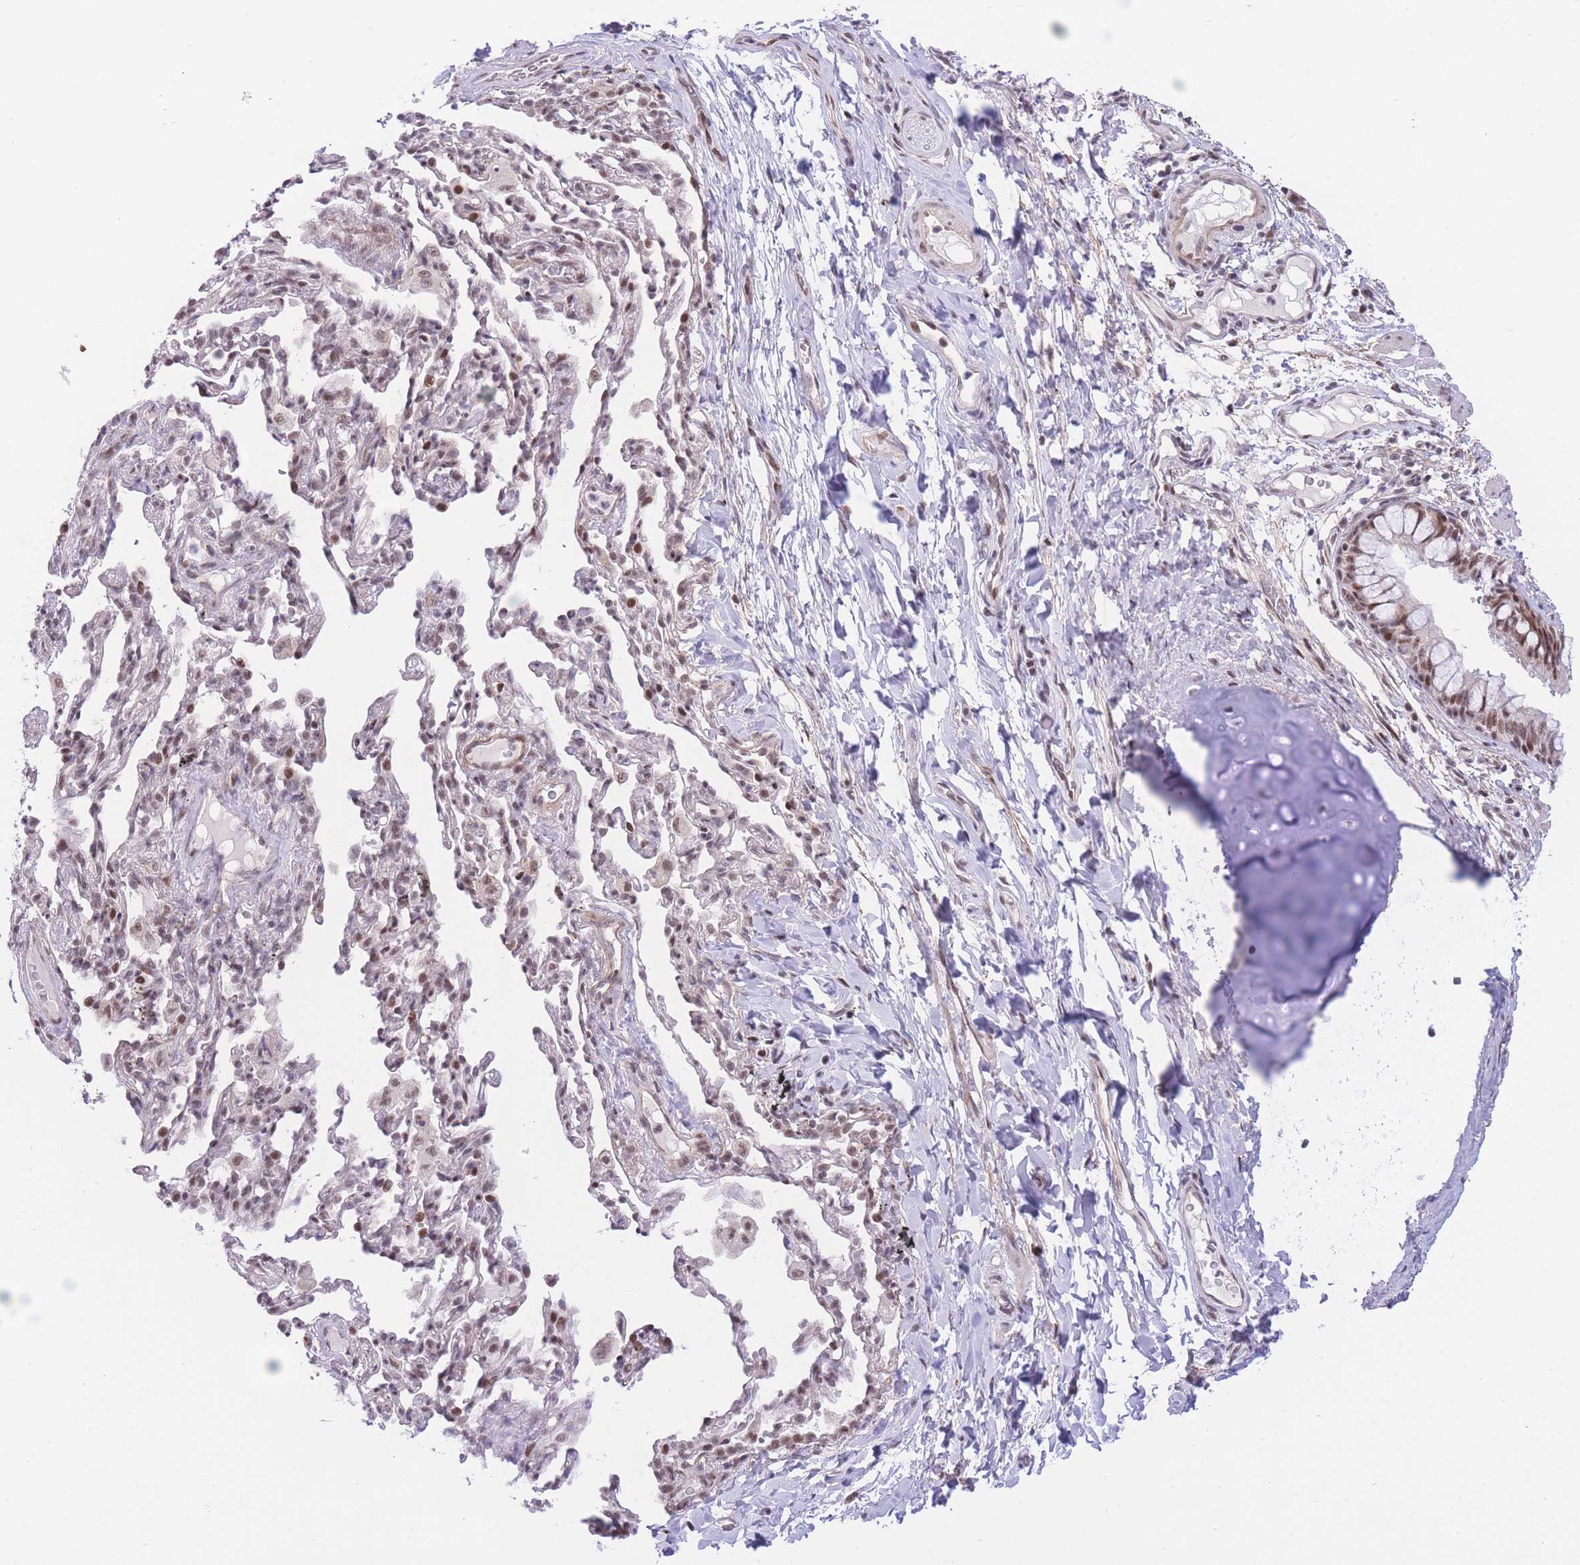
{"staining": {"intensity": "moderate", "quantity": ">75%", "location": "nuclear"}, "tissue": "bronchus", "cell_type": "Respiratory epithelial cells", "image_type": "normal", "snomed": [{"axis": "morphology", "description": "Normal tissue, NOS"}, {"axis": "topography", "description": "Cartilage tissue"}, {"axis": "topography", "description": "Bronchus"}], "caption": "Brown immunohistochemical staining in benign bronchus displays moderate nuclear positivity in about >75% of respiratory epithelial cells.", "gene": "PCIF1", "patient": {"sex": "female", "age": 36}}